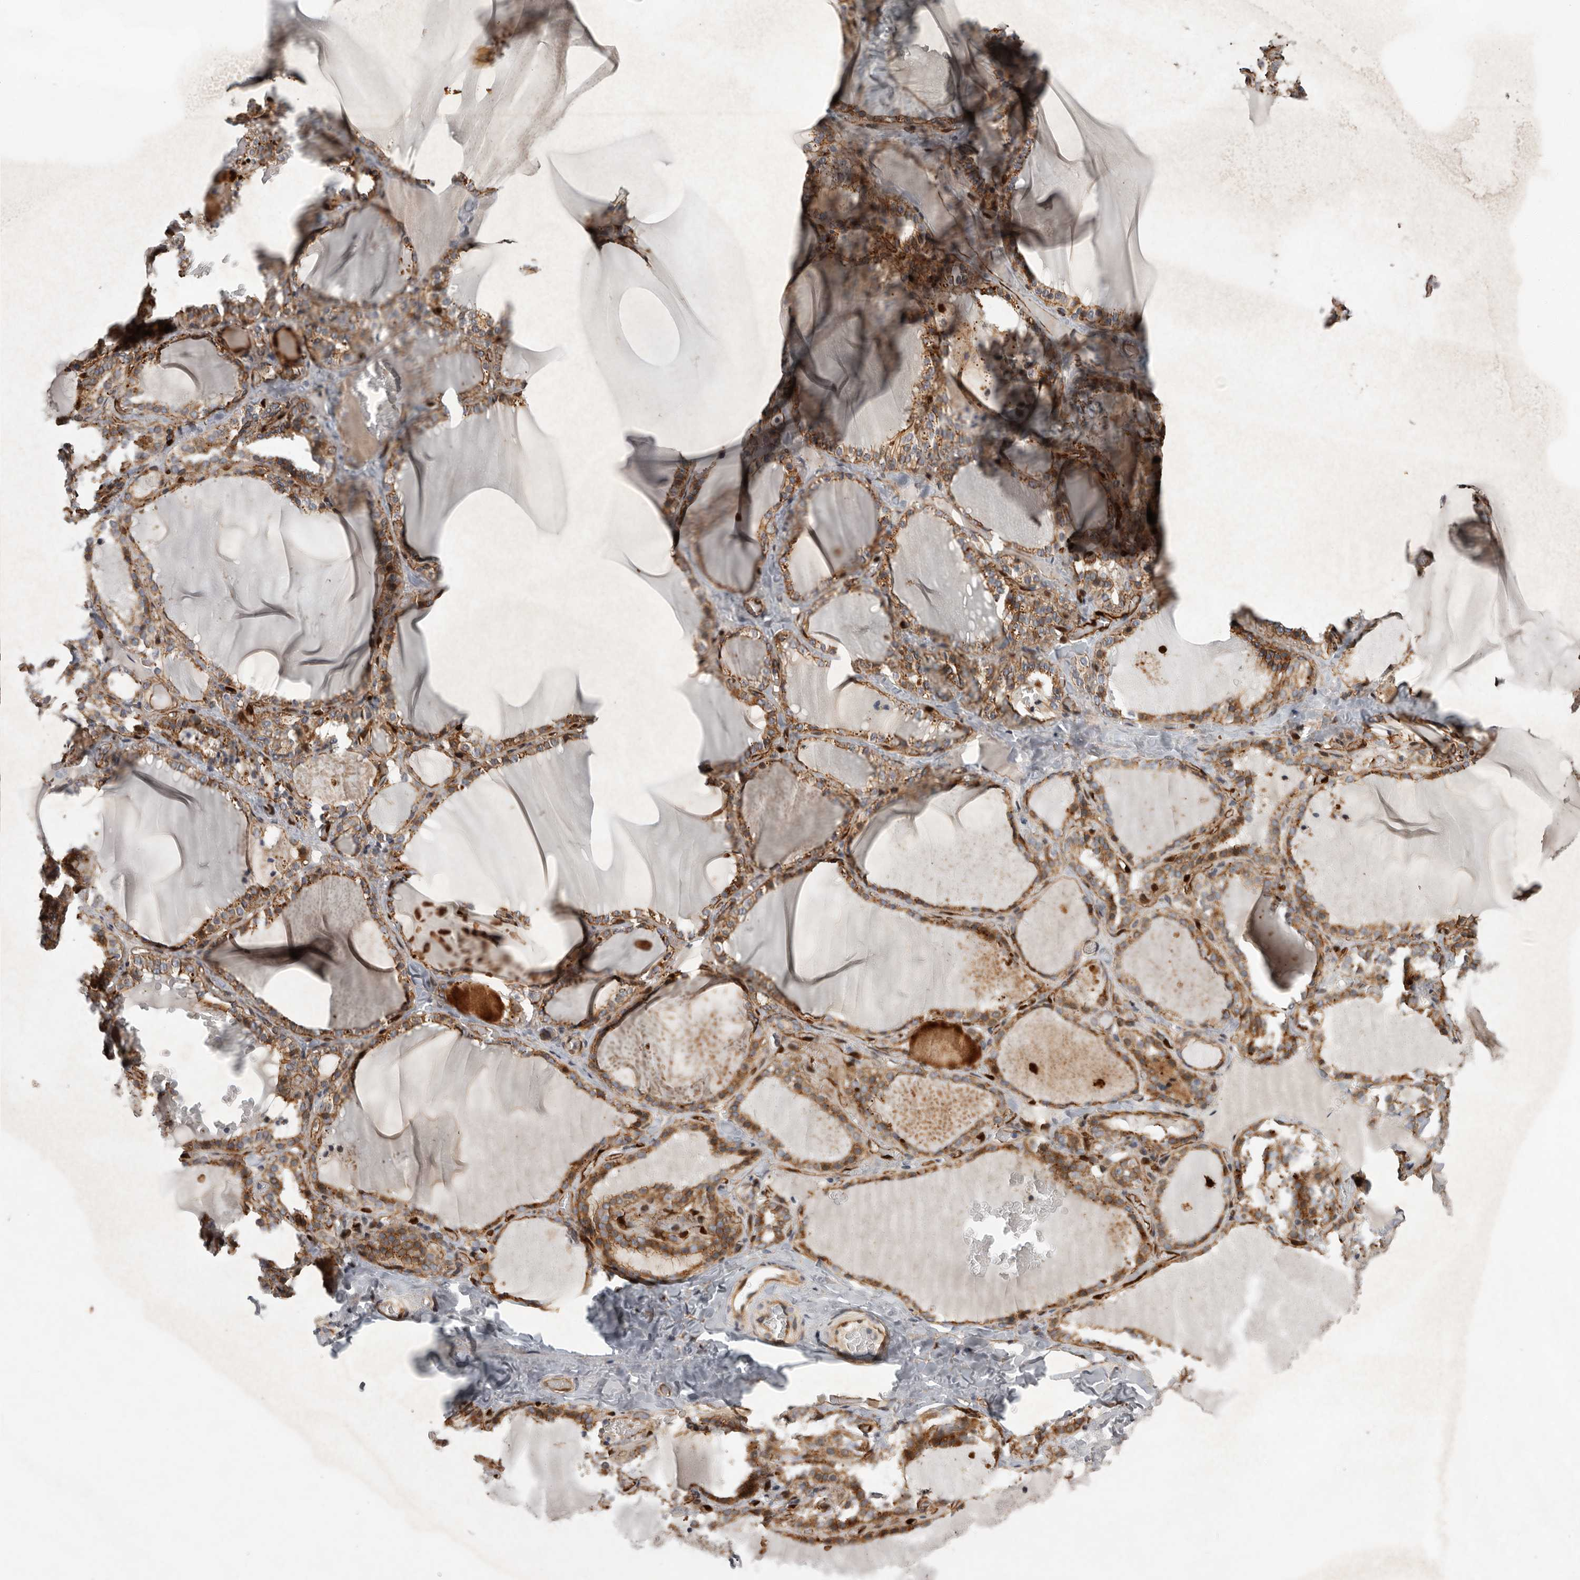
{"staining": {"intensity": "moderate", "quantity": ">75%", "location": "cytoplasmic/membranous"}, "tissue": "thyroid gland", "cell_type": "Glandular cells", "image_type": "normal", "snomed": [{"axis": "morphology", "description": "Normal tissue, NOS"}, {"axis": "topography", "description": "Thyroid gland"}], "caption": "Moderate cytoplasmic/membranous protein staining is appreciated in approximately >75% of glandular cells in thyroid gland. (Brightfield microscopy of DAB IHC at high magnification).", "gene": "MPDZ", "patient": {"sex": "female", "age": 22}}